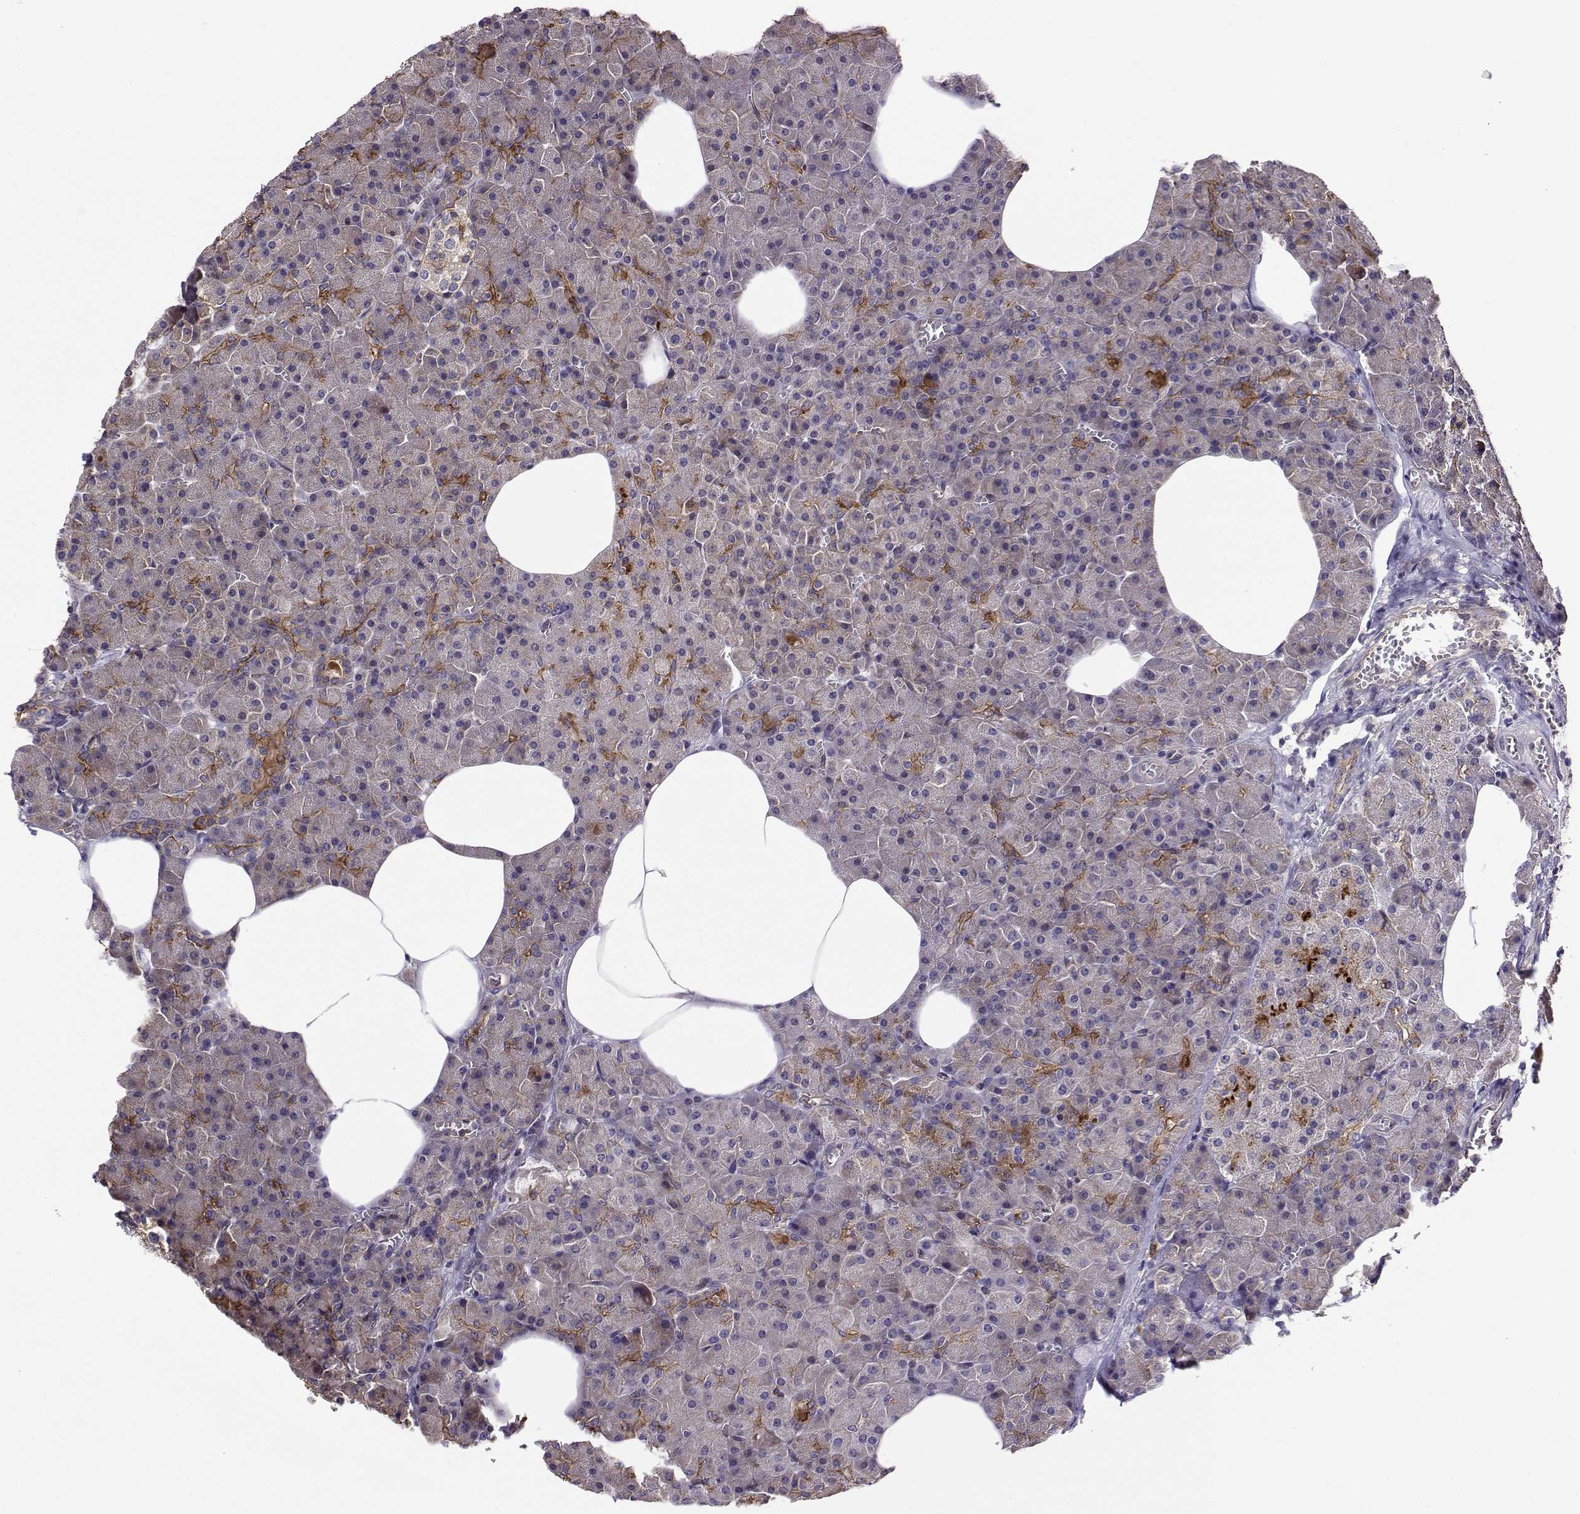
{"staining": {"intensity": "strong", "quantity": "<25%", "location": "cytoplasmic/membranous"}, "tissue": "pancreas", "cell_type": "Exocrine glandular cells", "image_type": "normal", "snomed": [{"axis": "morphology", "description": "Normal tissue, NOS"}, {"axis": "topography", "description": "Pancreas"}], "caption": "Protein expression analysis of normal pancreas displays strong cytoplasmic/membranous expression in about <25% of exocrine glandular cells.", "gene": "ITGB8", "patient": {"sex": "female", "age": 45}}